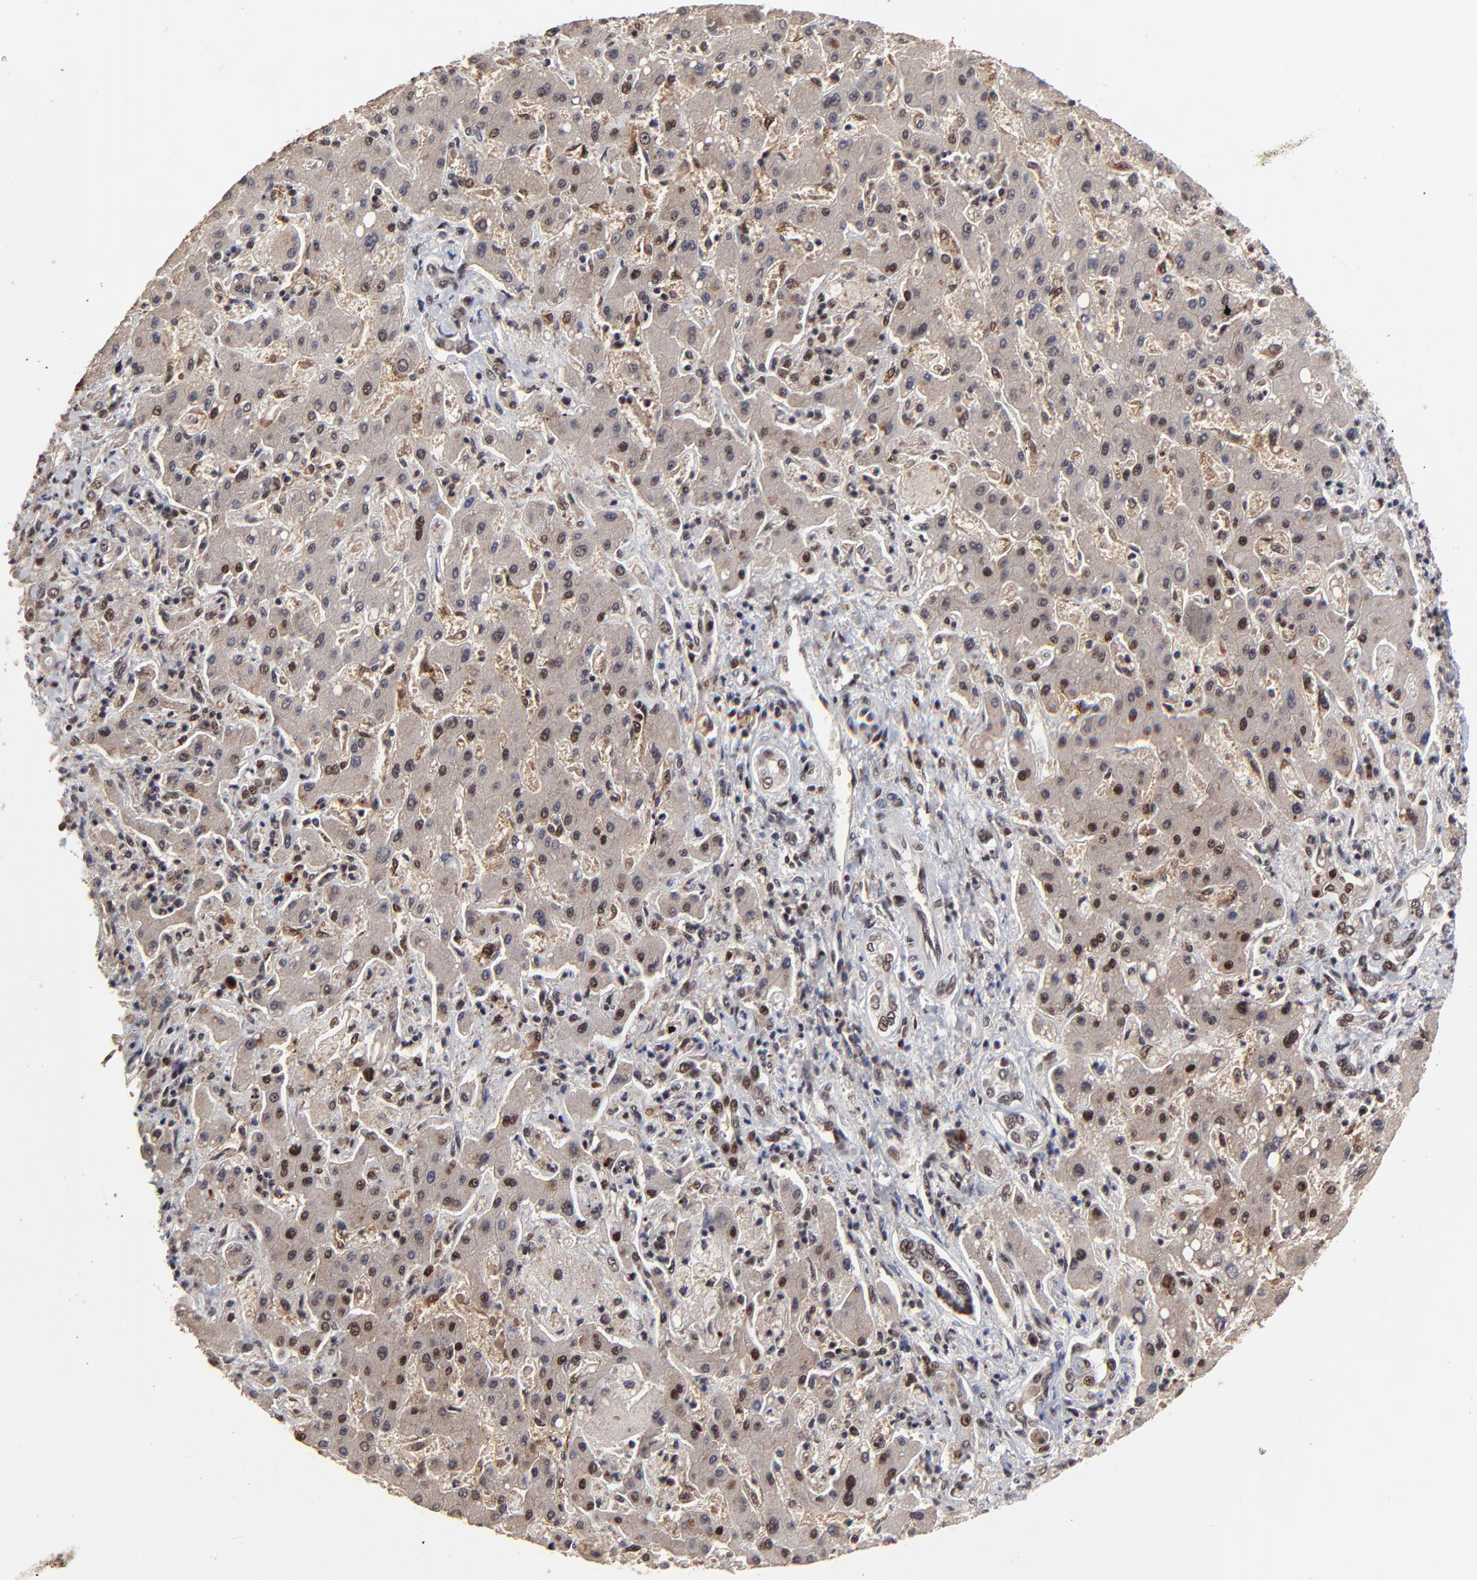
{"staining": {"intensity": "strong", "quantity": "25%-75%", "location": "nuclear"}, "tissue": "liver cancer", "cell_type": "Tumor cells", "image_type": "cancer", "snomed": [{"axis": "morphology", "description": "Cholangiocarcinoma"}, {"axis": "topography", "description": "Liver"}], "caption": "Protein expression analysis of liver cancer exhibits strong nuclear expression in about 25%-75% of tumor cells.", "gene": "RBM22", "patient": {"sex": "male", "age": 50}}